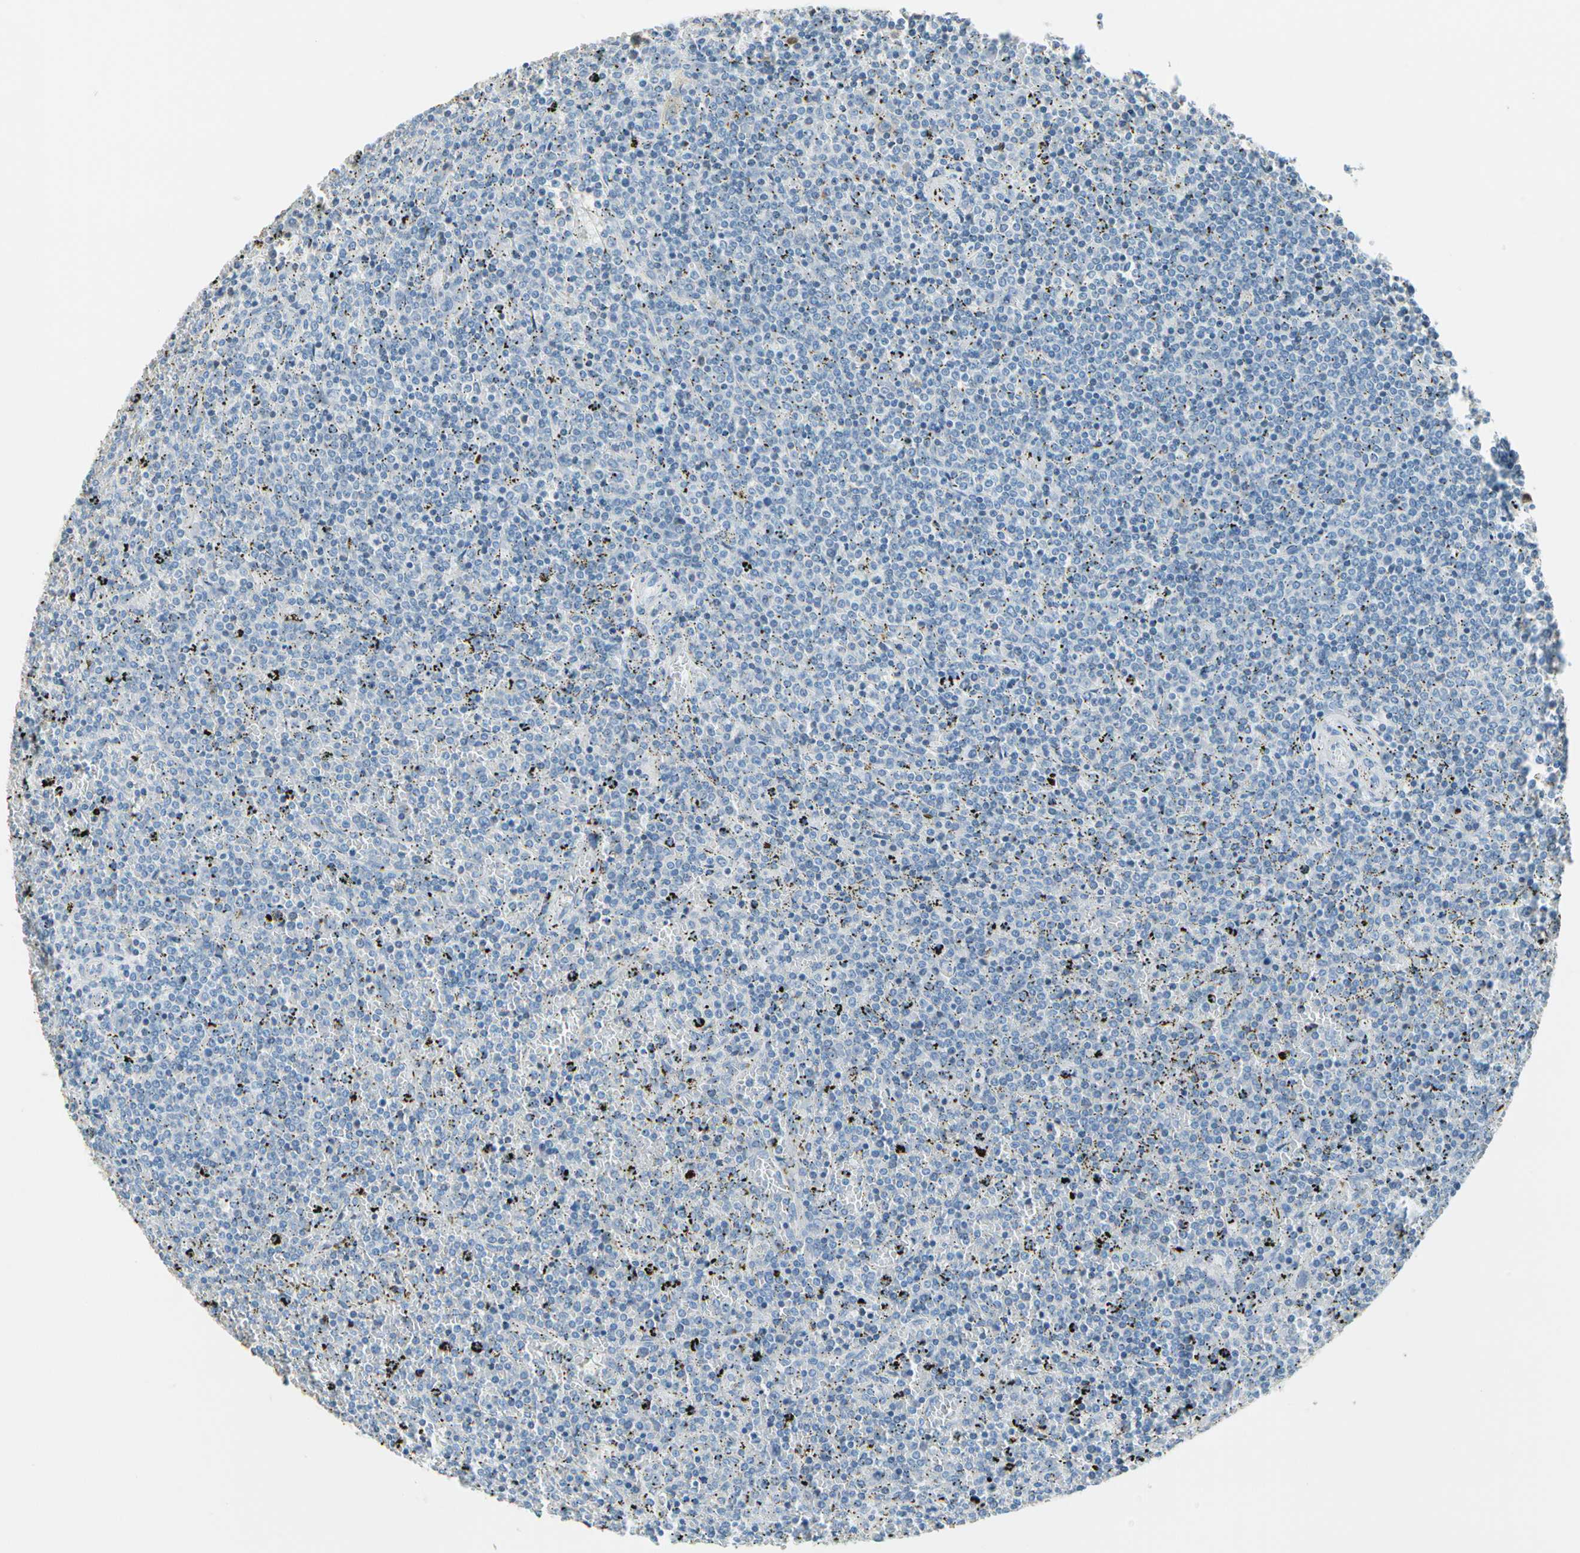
{"staining": {"intensity": "negative", "quantity": "none", "location": "none"}, "tissue": "lymphoma", "cell_type": "Tumor cells", "image_type": "cancer", "snomed": [{"axis": "morphology", "description": "Malignant lymphoma, non-Hodgkin's type, Low grade"}, {"axis": "topography", "description": "Spleen"}], "caption": "IHC of human lymphoma reveals no expression in tumor cells. (Immunohistochemistry (ihc), brightfield microscopy, high magnification).", "gene": "STK40", "patient": {"sex": "female", "age": 77}}